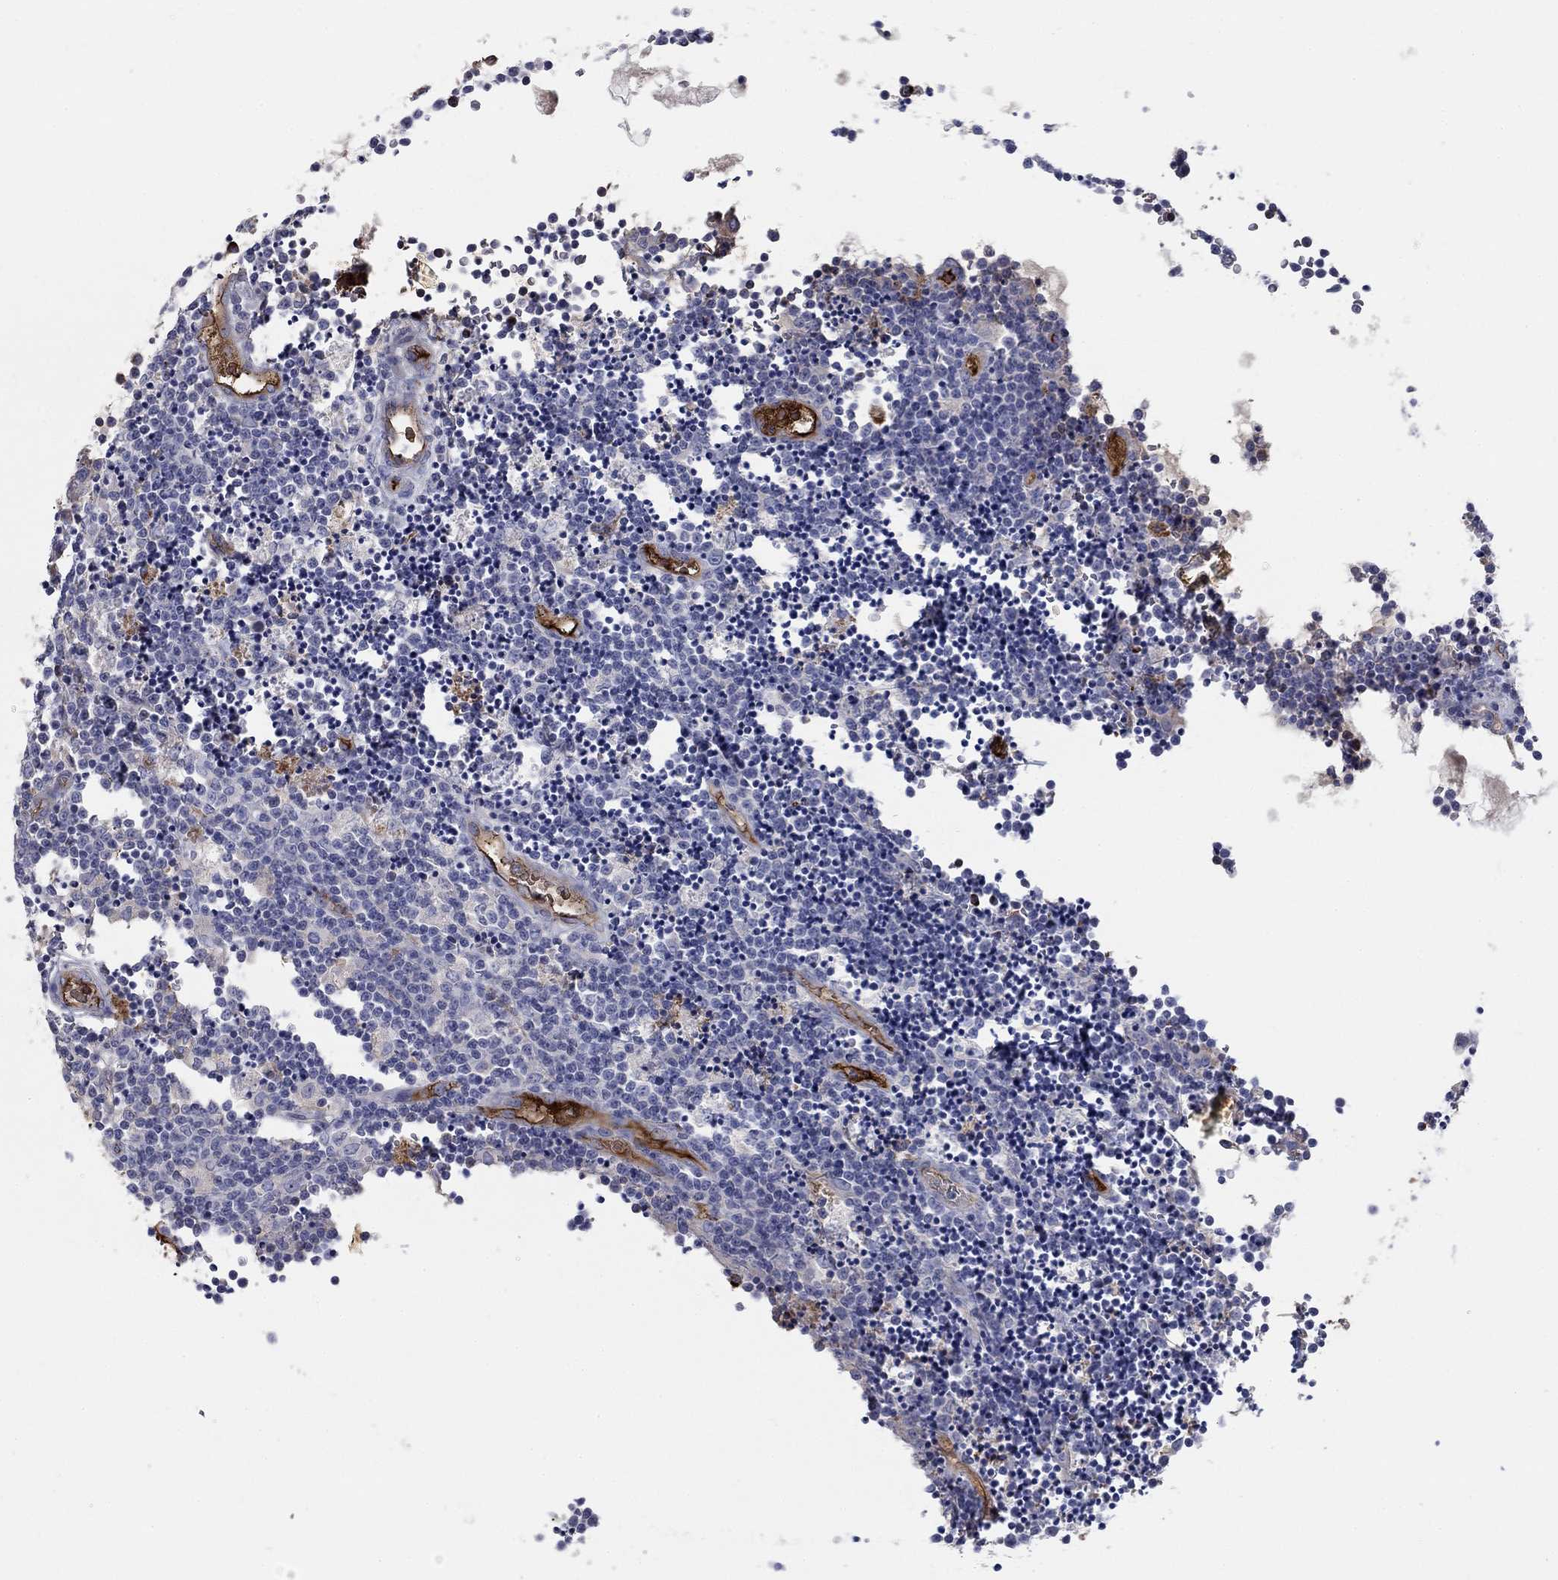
{"staining": {"intensity": "negative", "quantity": "none", "location": "none"}, "tissue": "lymphoma", "cell_type": "Tumor cells", "image_type": "cancer", "snomed": [{"axis": "morphology", "description": "Malignant lymphoma, non-Hodgkin's type, Low grade"}, {"axis": "topography", "description": "Brain"}], "caption": "Tumor cells show no significant staining in lymphoma. Nuclei are stained in blue.", "gene": "APOC3", "patient": {"sex": "female", "age": 66}}